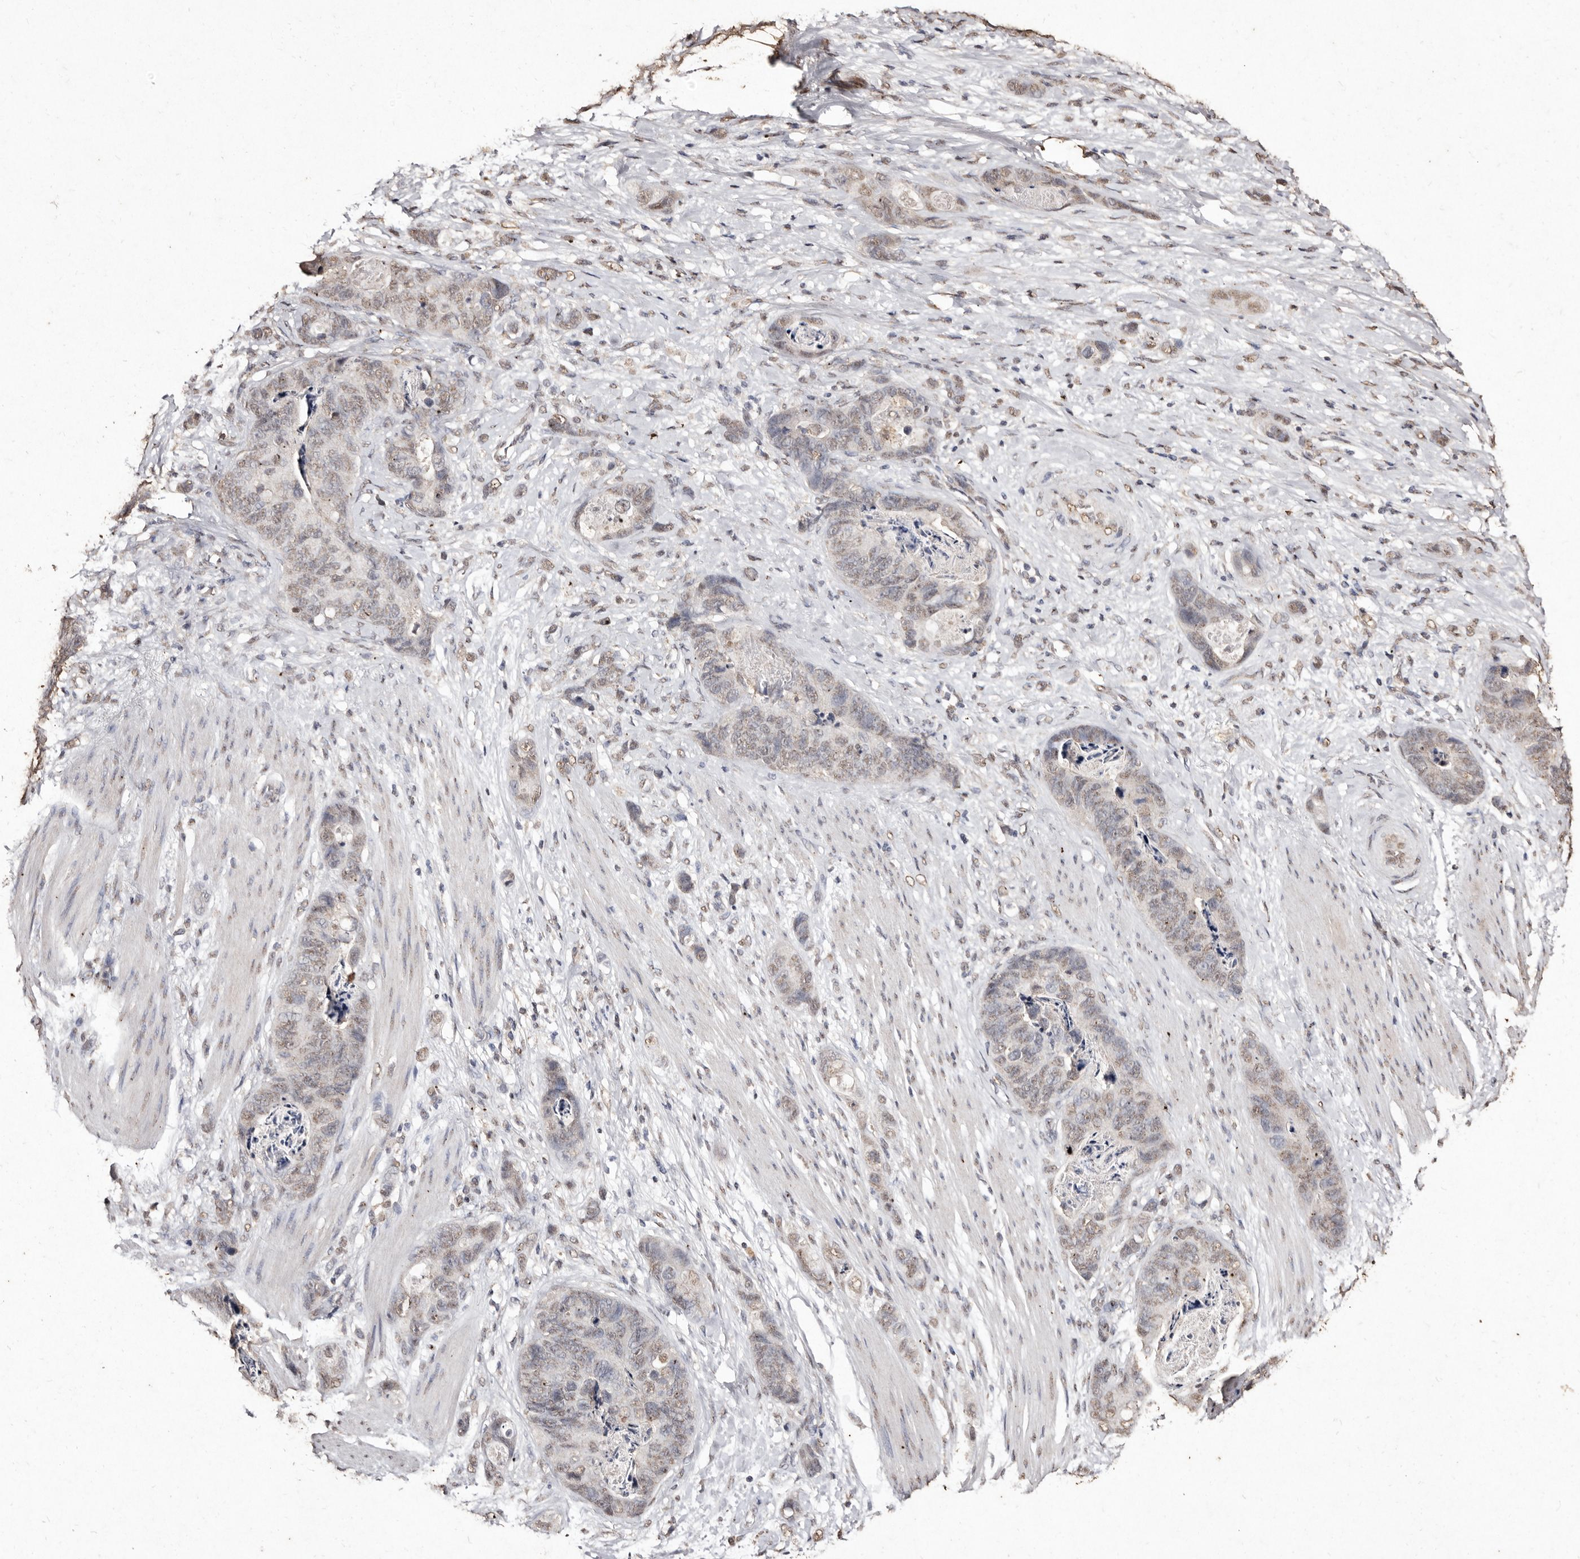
{"staining": {"intensity": "weak", "quantity": "25%-75%", "location": "nuclear"}, "tissue": "stomach cancer", "cell_type": "Tumor cells", "image_type": "cancer", "snomed": [{"axis": "morphology", "description": "Normal tissue, NOS"}, {"axis": "morphology", "description": "Adenocarcinoma, NOS"}, {"axis": "topography", "description": "Stomach"}], "caption": "Brown immunohistochemical staining in stomach adenocarcinoma reveals weak nuclear positivity in approximately 25%-75% of tumor cells. Using DAB (3,3'-diaminobenzidine) (brown) and hematoxylin (blue) stains, captured at high magnification using brightfield microscopy.", "gene": "ERBB4", "patient": {"sex": "female", "age": 89}}